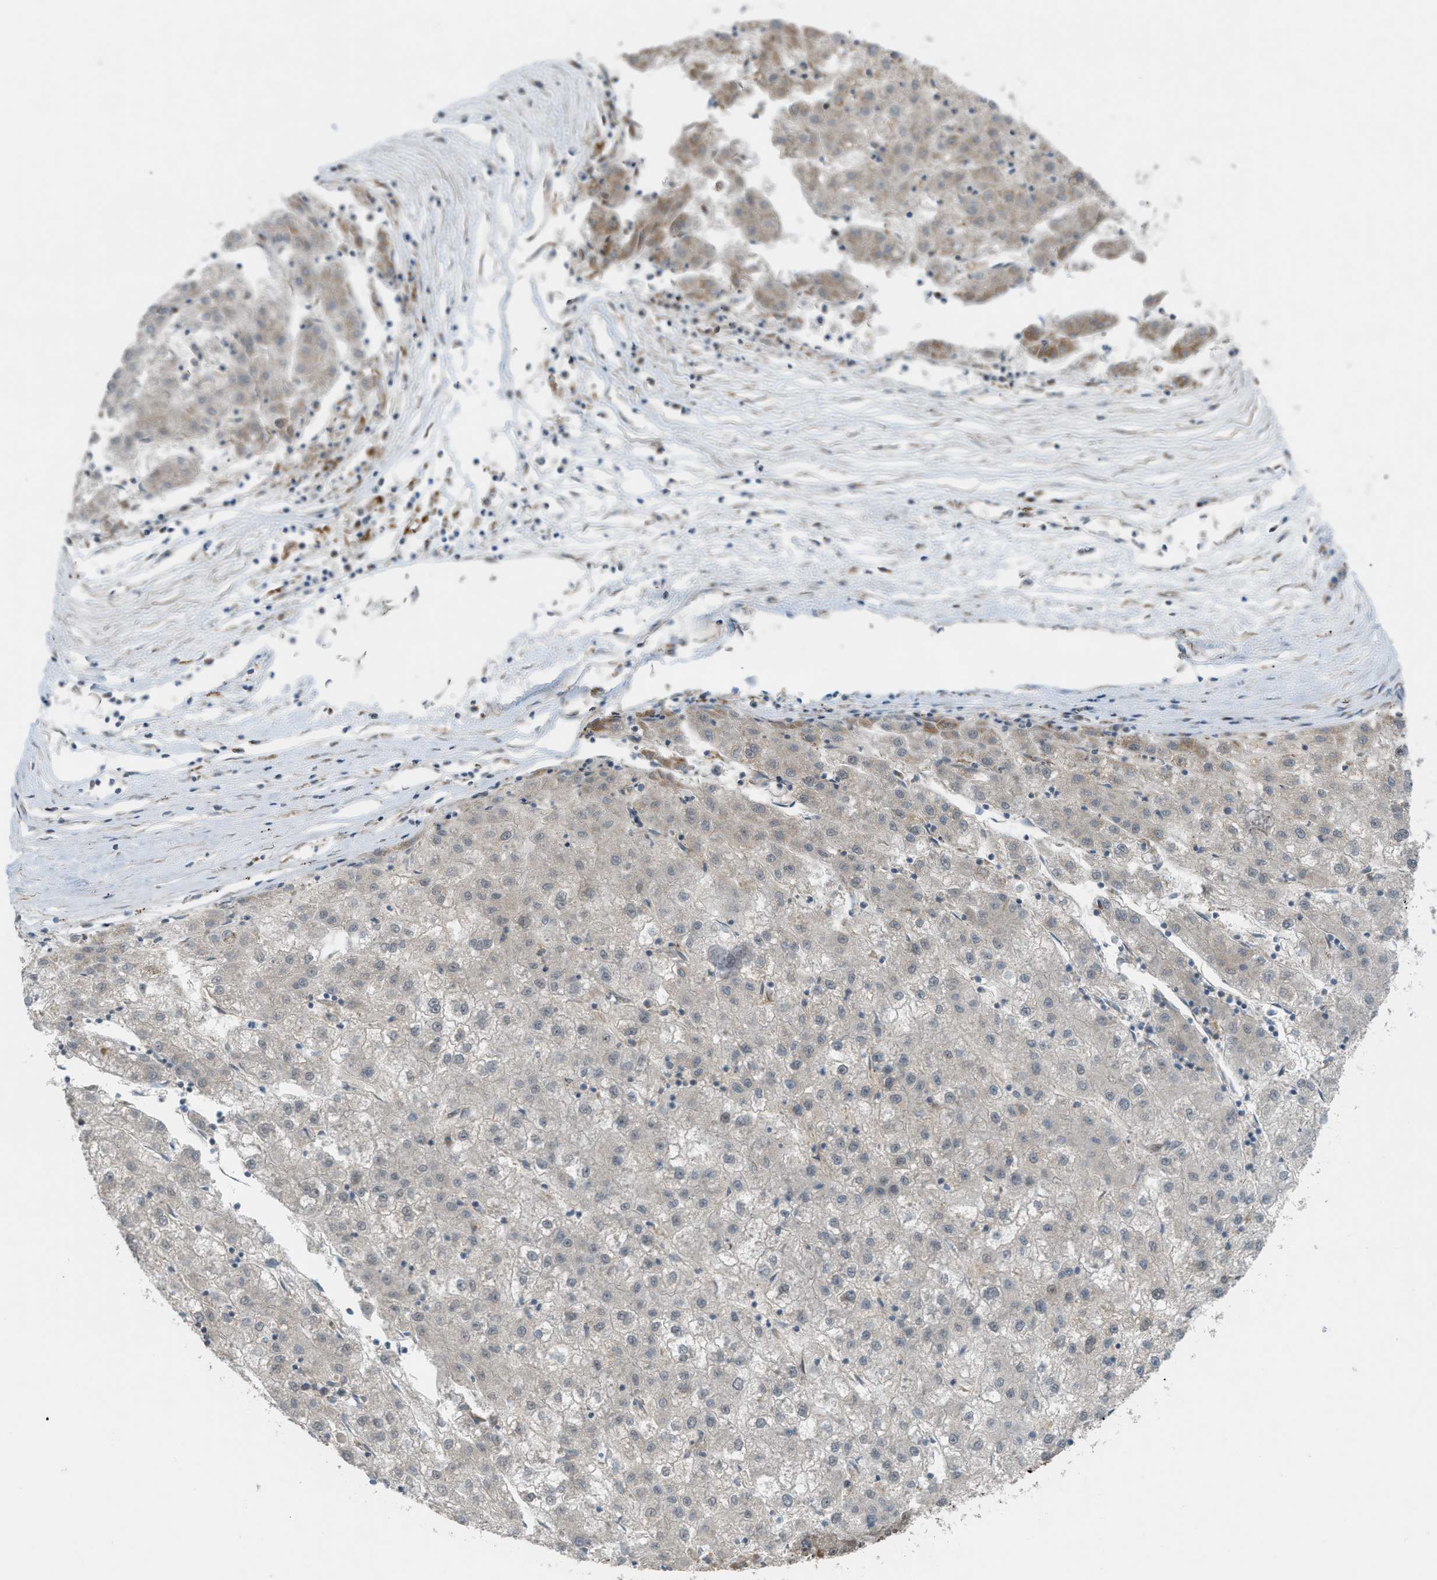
{"staining": {"intensity": "weak", "quantity": "<25%", "location": "cytoplasmic/membranous"}, "tissue": "liver cancer", "cell_type": "Tumor cells", "image_type": "cancer", "snomed": [{"axis": "morphology", "description": "Carcinoma, Hepatocellular, NOS"}, {"axis": "topography", "description": "Liver"}], "caption": "Immunohistochemistry (IHC) photomicrograph of liver hepatocellular carcinoma stained for a protein (brown), which exhibits no positivity in tumor cells.", "gene": "CCDC186", "patient": {"sex": "male", "age": 72}}